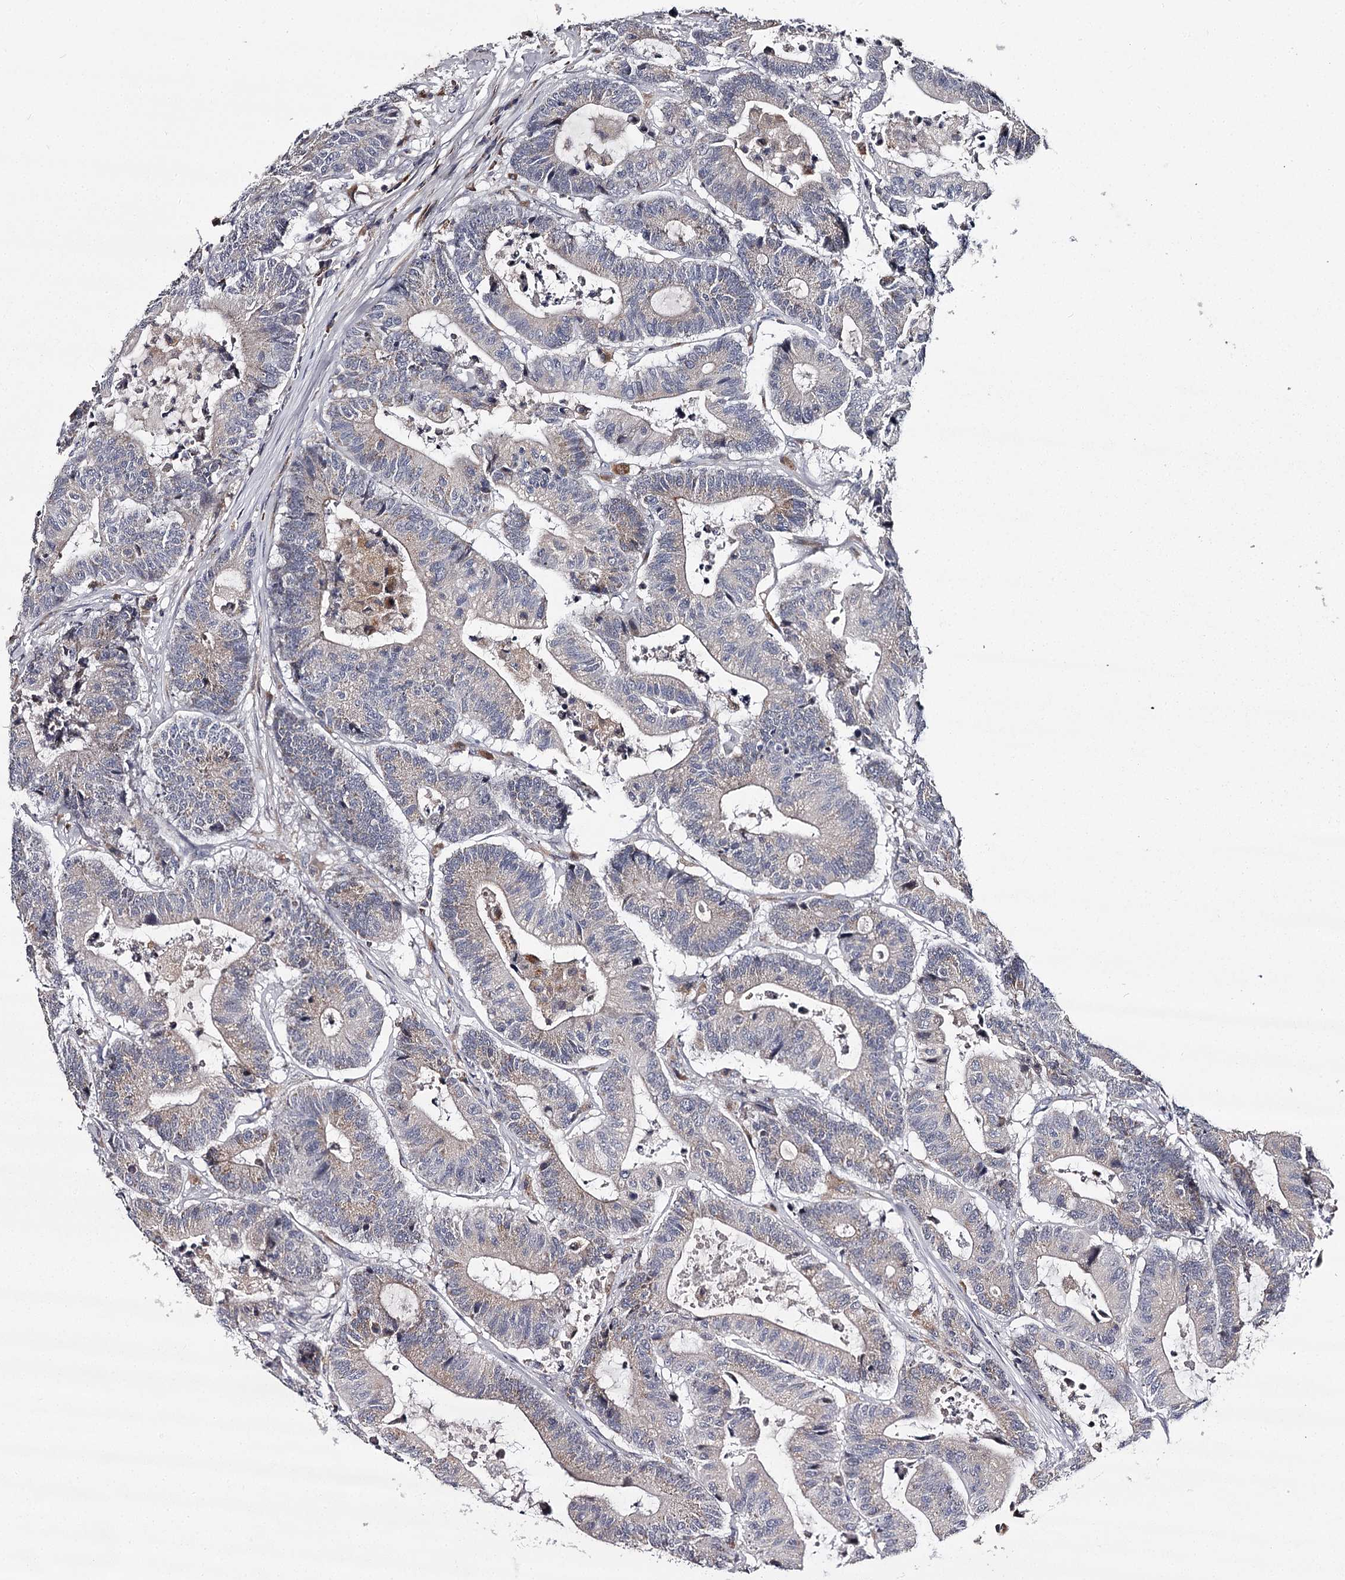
{"staining": {"intensity": "negative", "quantity": "none", "location": "none"}, "tissue": "colorectal cancer", "cell_type": "Tumor cells", "image_type": "cancer", "snomed": [{"axis": "morphology", "description": "Adenocarcinoma, NOS"}, {"axis": "topography", "description": "Colon"}], "caption": "The IHC photomicrograph has no significant expression in tumor cells of adenocarcinoma (colorectal) tissue.", "gene": "RASSF6", "patient": {"sex": "female", "age": 84}}